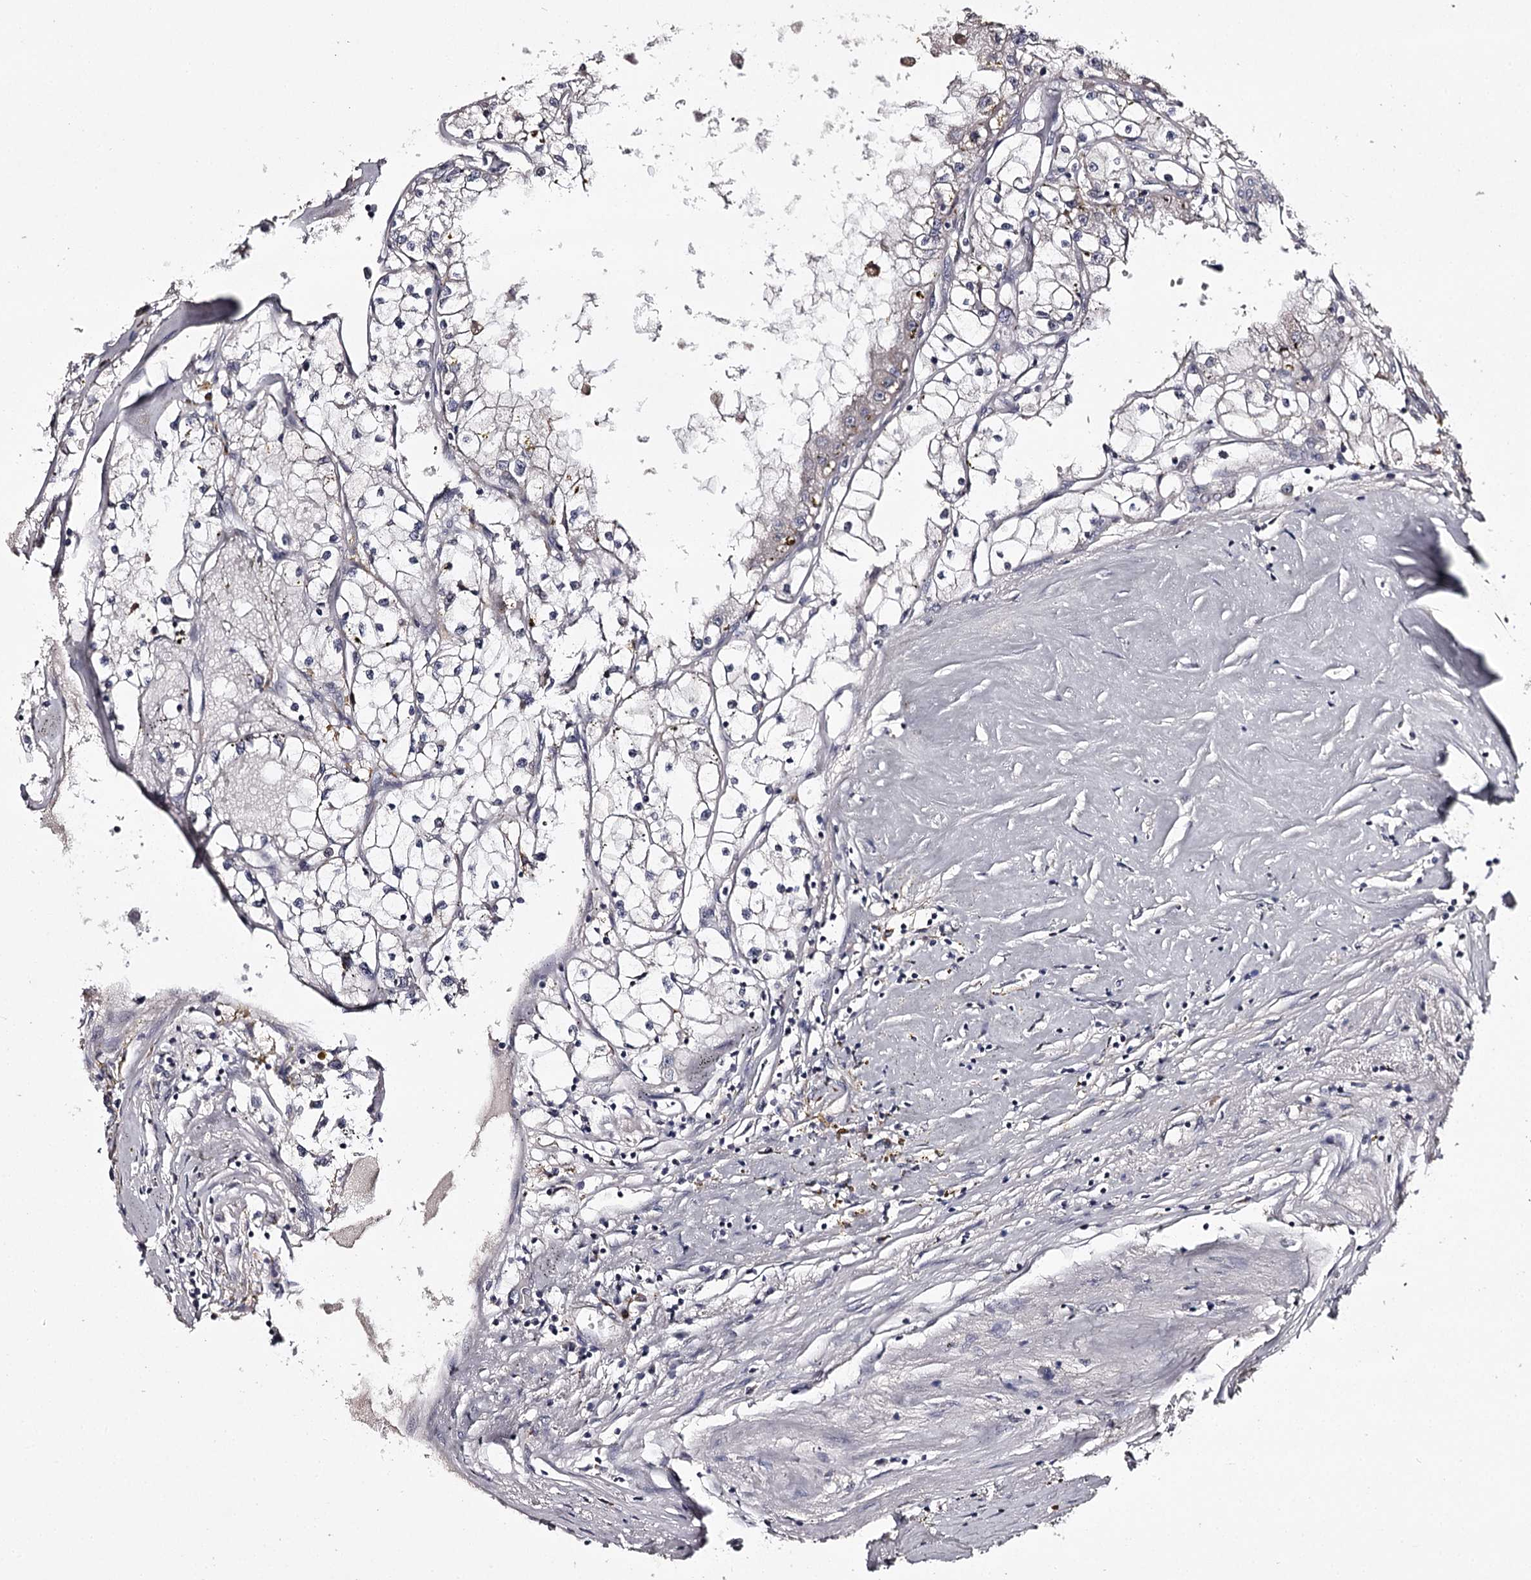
{"staining": {"intensity": "negative", "quantity": "none", "location": "none"}, "tissue": "renal cancer", "cell_type": "Tumor cells", "image_type": "cancer", "snomed": [{"axis": "morphology", "description": "Adenocarcinoma, NOS"}, {"axis": "topography", "description": "Kidney"}], "caption": "Immunohistochemistry micrograph of neoplastic tissue: human adenocarcinoma (renal) stained with DAB shows no significant protein positivity in tumor cells.", "gene": "PRM2", "patient": {"sex": "male", "age": 56}}